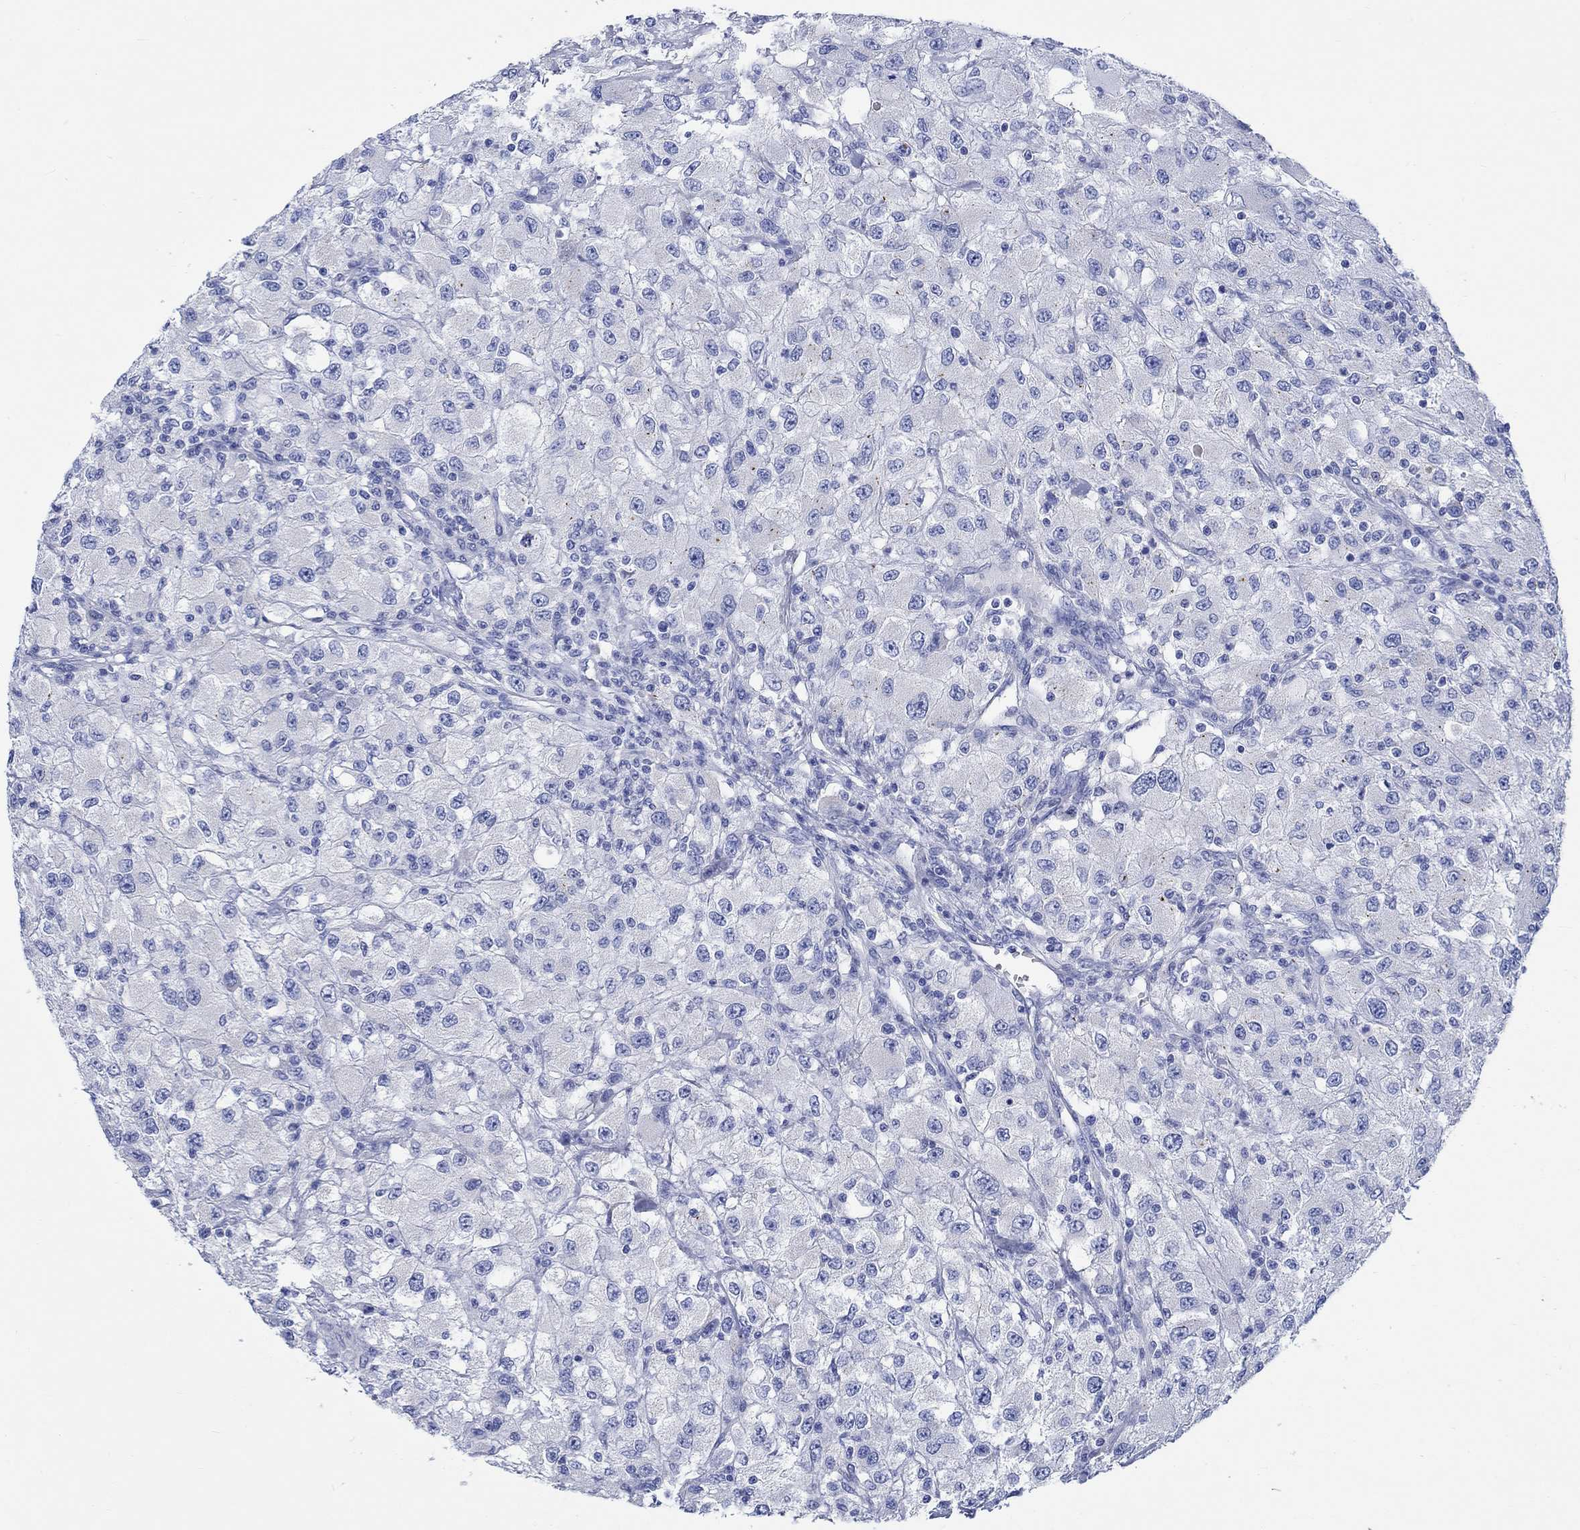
{"staining": {"intensity": "negative", "quantity": "none", "location": "none"}, "tissue": "renal cancer", "cell_type": "Tumor cells", "image_type": "cancer", "snomed": [{"axis": "morphology", "description": "Adenocarcinoma, NOS"}, {"axis": "topography", "description": "Kidney"}], "caption": "There is no significant staining in tumor cells of adenocarcinoma (renal).", "gene": "CPLX2", "patient": {"sex": "female", "age": 67}}